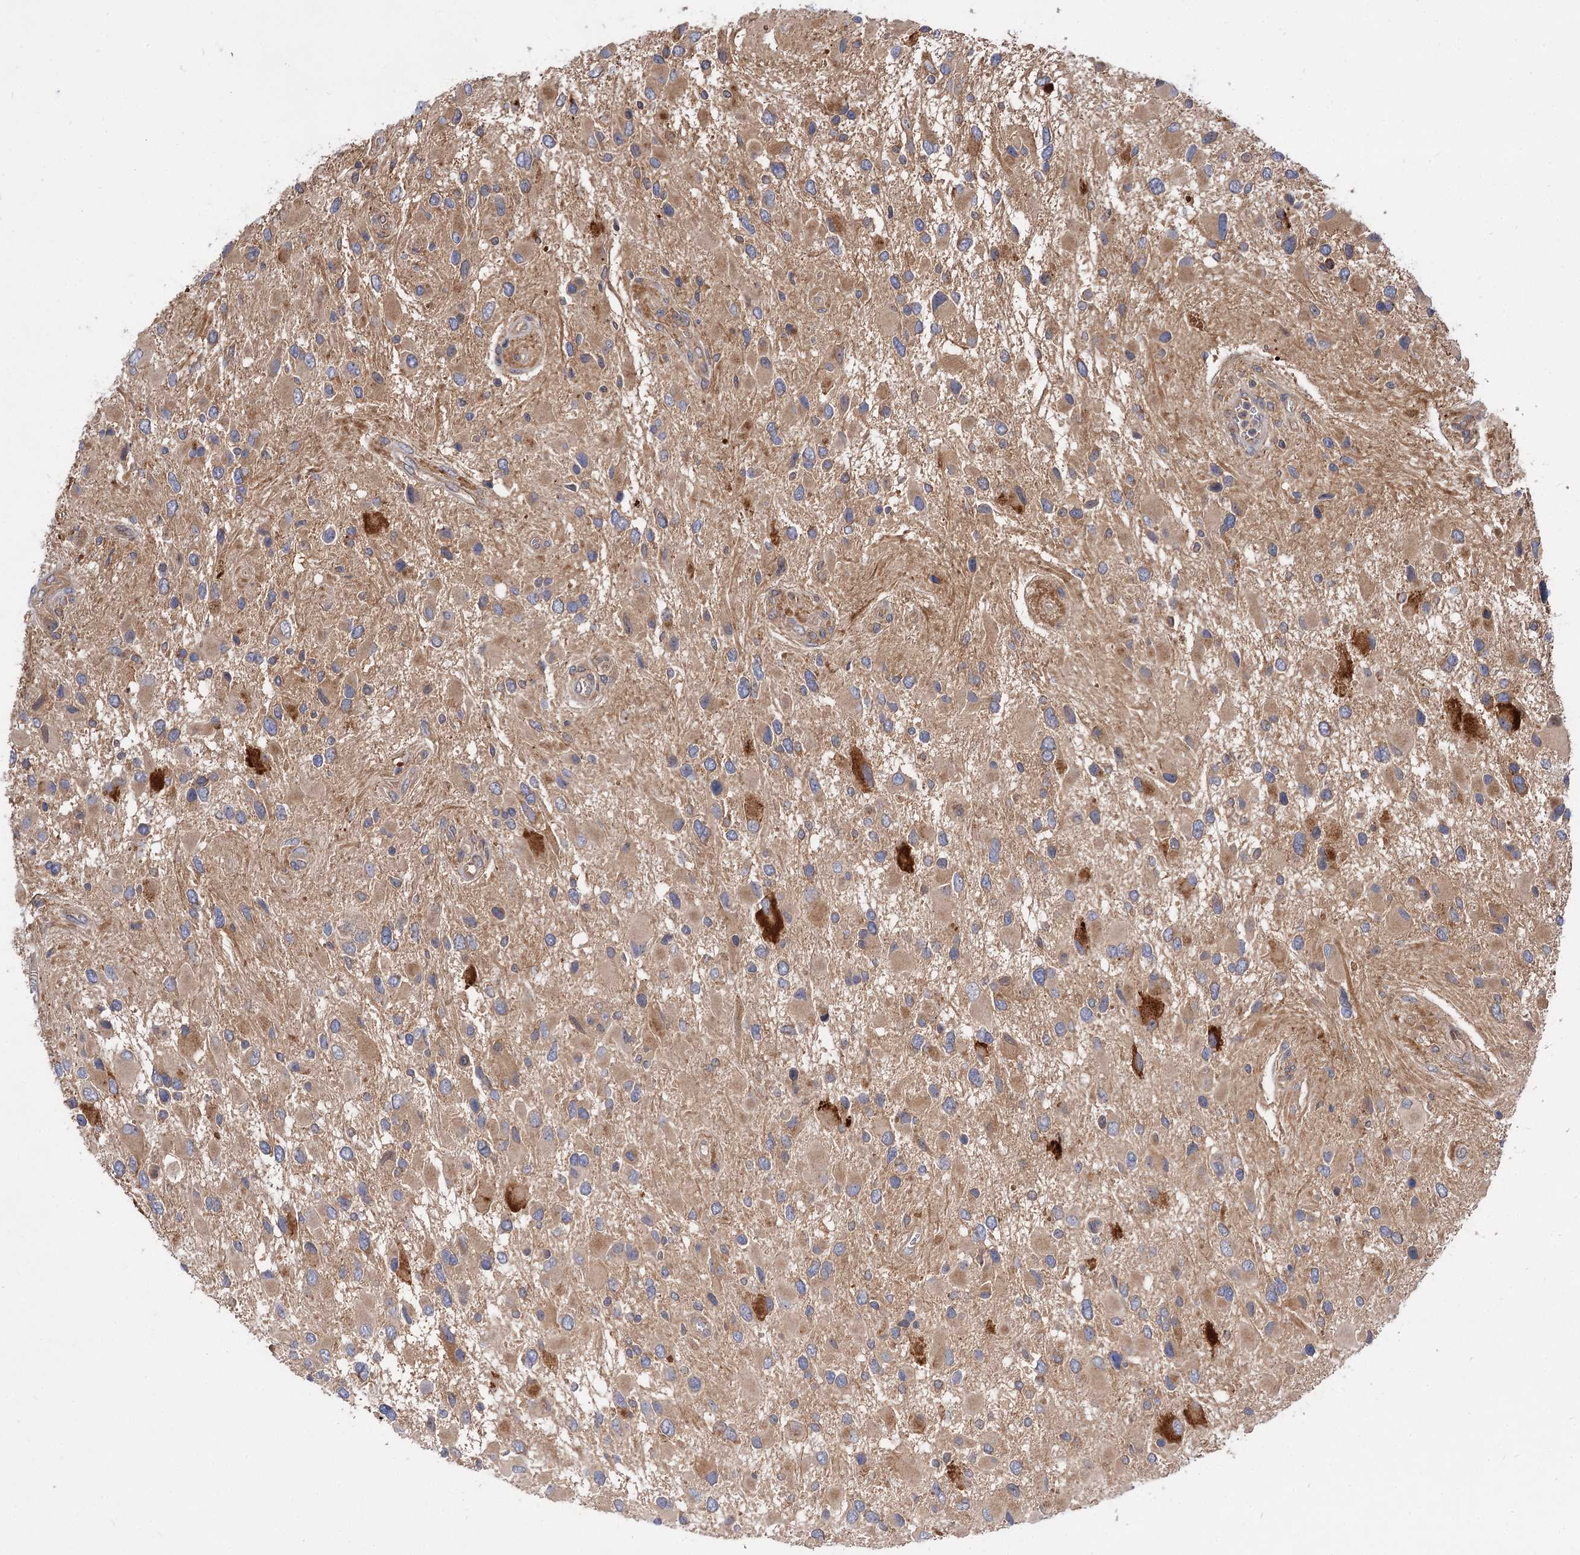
{"staining": {"intensity": "strong", "quantity": "<25%", "location": "cytoplasmic/membranous"}, "tissue": "glioma", "cell_type": "Tumor cells", "image_type": "cancer", "snomed": [{"axis": "morphology", "description": "Glioma, malignant, High grade"}, {"axis": "topography", "description": "Brain"}], "caption": "High-magnification brightfield microscopy of glioma stained with DAB (brown) and counterstained with hematoxylin (blue). tumor cells exhibit strong cytoplasmic/membranous staining is seen in about<25% of cells. Using DAB (brown) and hematoxylin (blue) stains, captured at high magnification using brightfield microscopy.", "gene": "PATL1", "patient": {"sex": "male", "age": 53}}